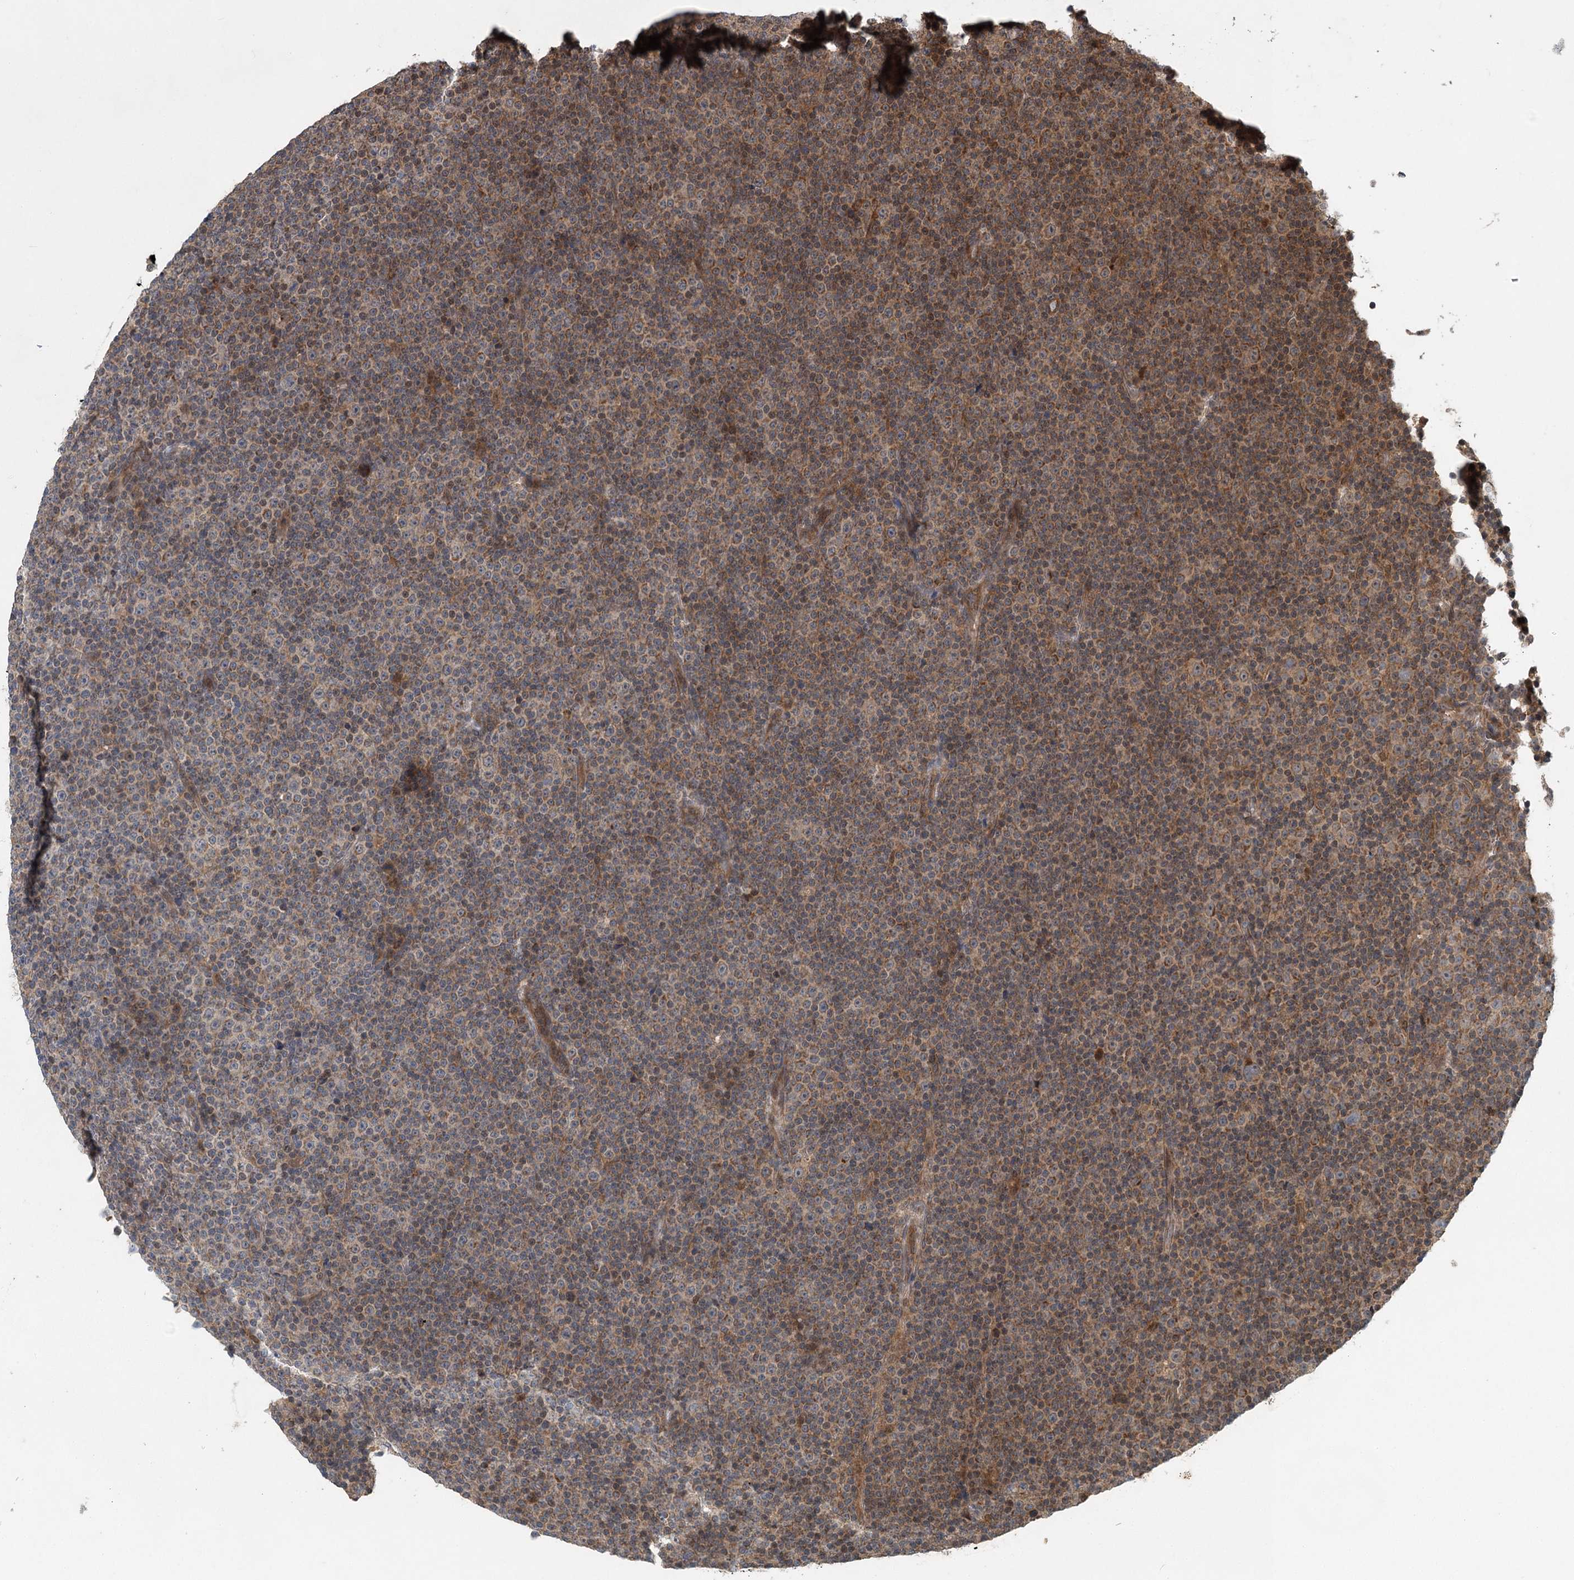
{"staining": {"intensity": "weak", "quantity": "25%-75%", "location": "cytoplasmic/membranous"}, "tissue": "lymphoma", "cell_type": "Tumor cells", "image_type": "cancer", "snomed": [{"axis": "morphology", "description": "Malignant lymphoma, non-Hodgkin's type, Low grade"}, {"axis": "topography", "description": "Lymph node"}], "caption": "A brown stain highlights weak cytoplasmic/membranous staining of a protein in human lymphoma tumor cells.", "gene": "INSIG2", "patient": {"sex": "female", "age": 67}}